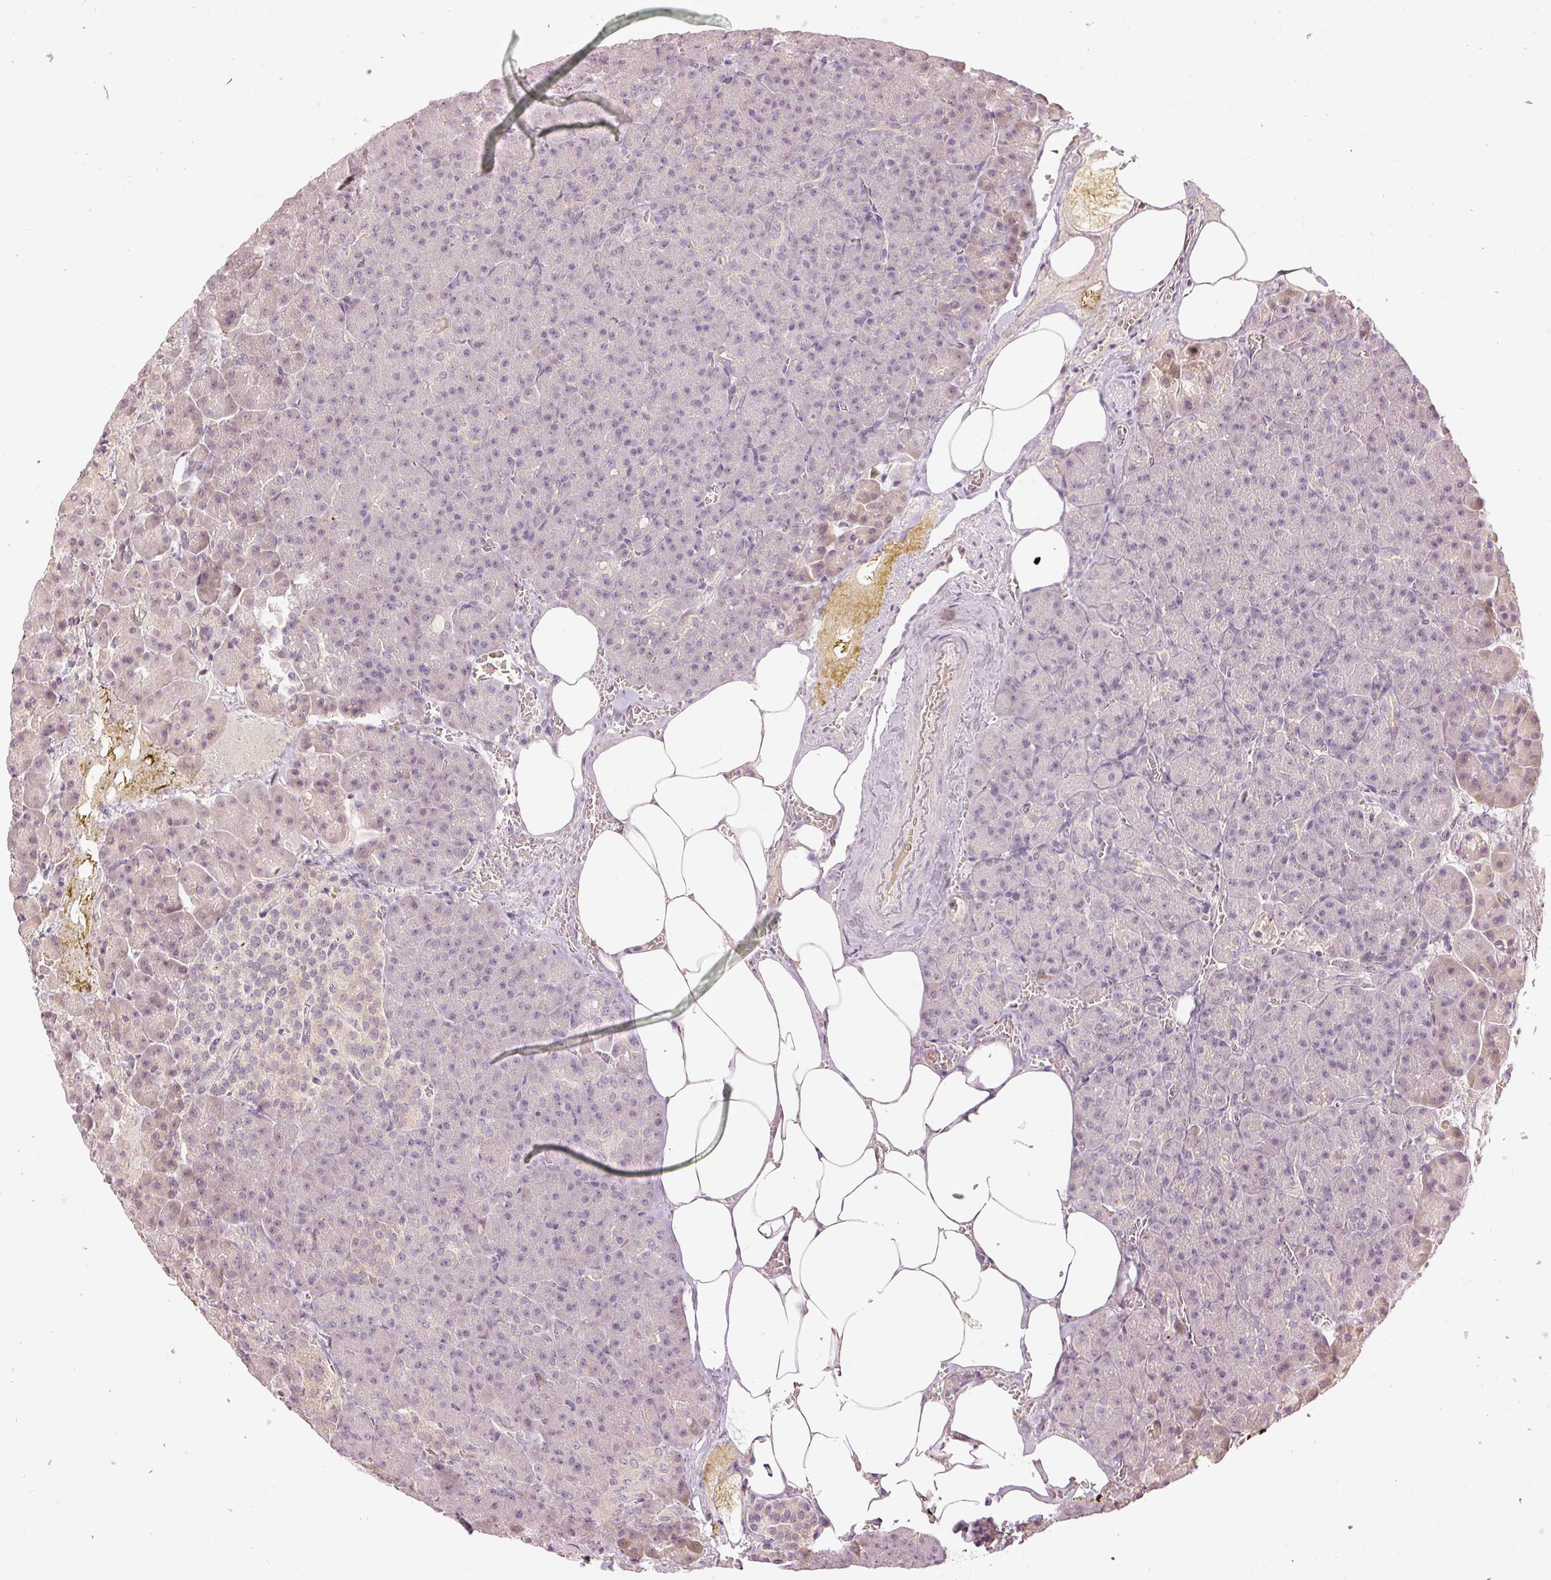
{"staining": {"intensity": "weak", "quantity": "<25%", "location": "cytoplasmic/membranous"}, "tissue": "pancreas", "cell_type": "Exocrine glandular cells", "image_type": "normal", "snomed": [{"axis": "morphology", "description": "Normal tissue, NOS"}, {"axis": "topography", "description": "Pancreas"}], "caption": "Pancreas stained for a protein using IHC shows no staining exocrine glandular cells.", "gene": "GZMA", "patient": {"sex": "female", "age": 74}}